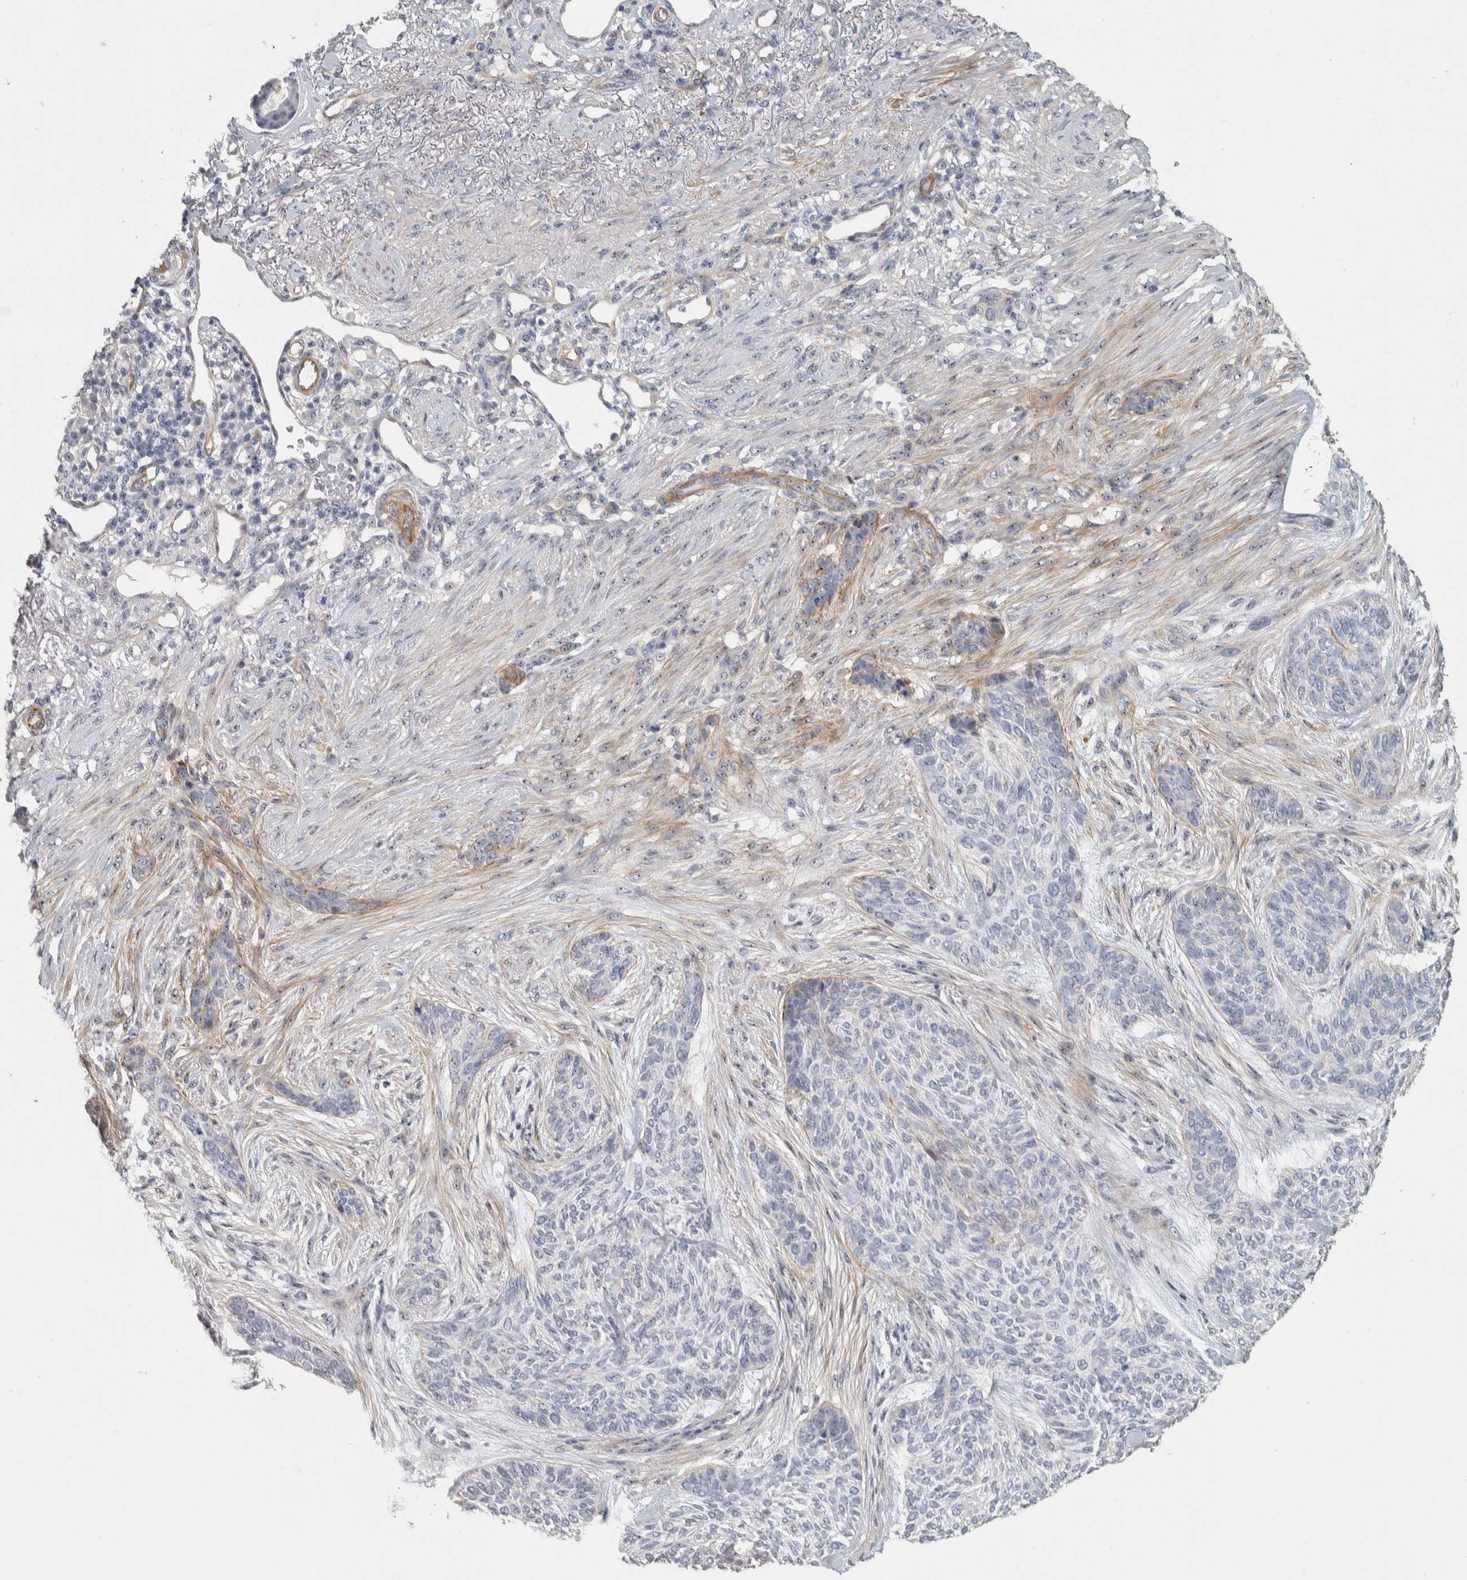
{"staining": {"intensity": "negative", "quantity": "none", "location": "none"}, "tissue": "skin cancer", "cell_type": "Tumor cells", "image_type": "cancer", "snomed": [{"axis": "morphology", "description": "Basal cell carcinoma"}, {"axis": "topography", "description": "Skin"}], "caption": "DAB (3,3'-diaminobenzidine) immunohistochemical staining of skin cancer demonstrates no significant staining in tumor cells.", "gene": "DCAF10", "patient": {"sex": "male", "age": 55}}